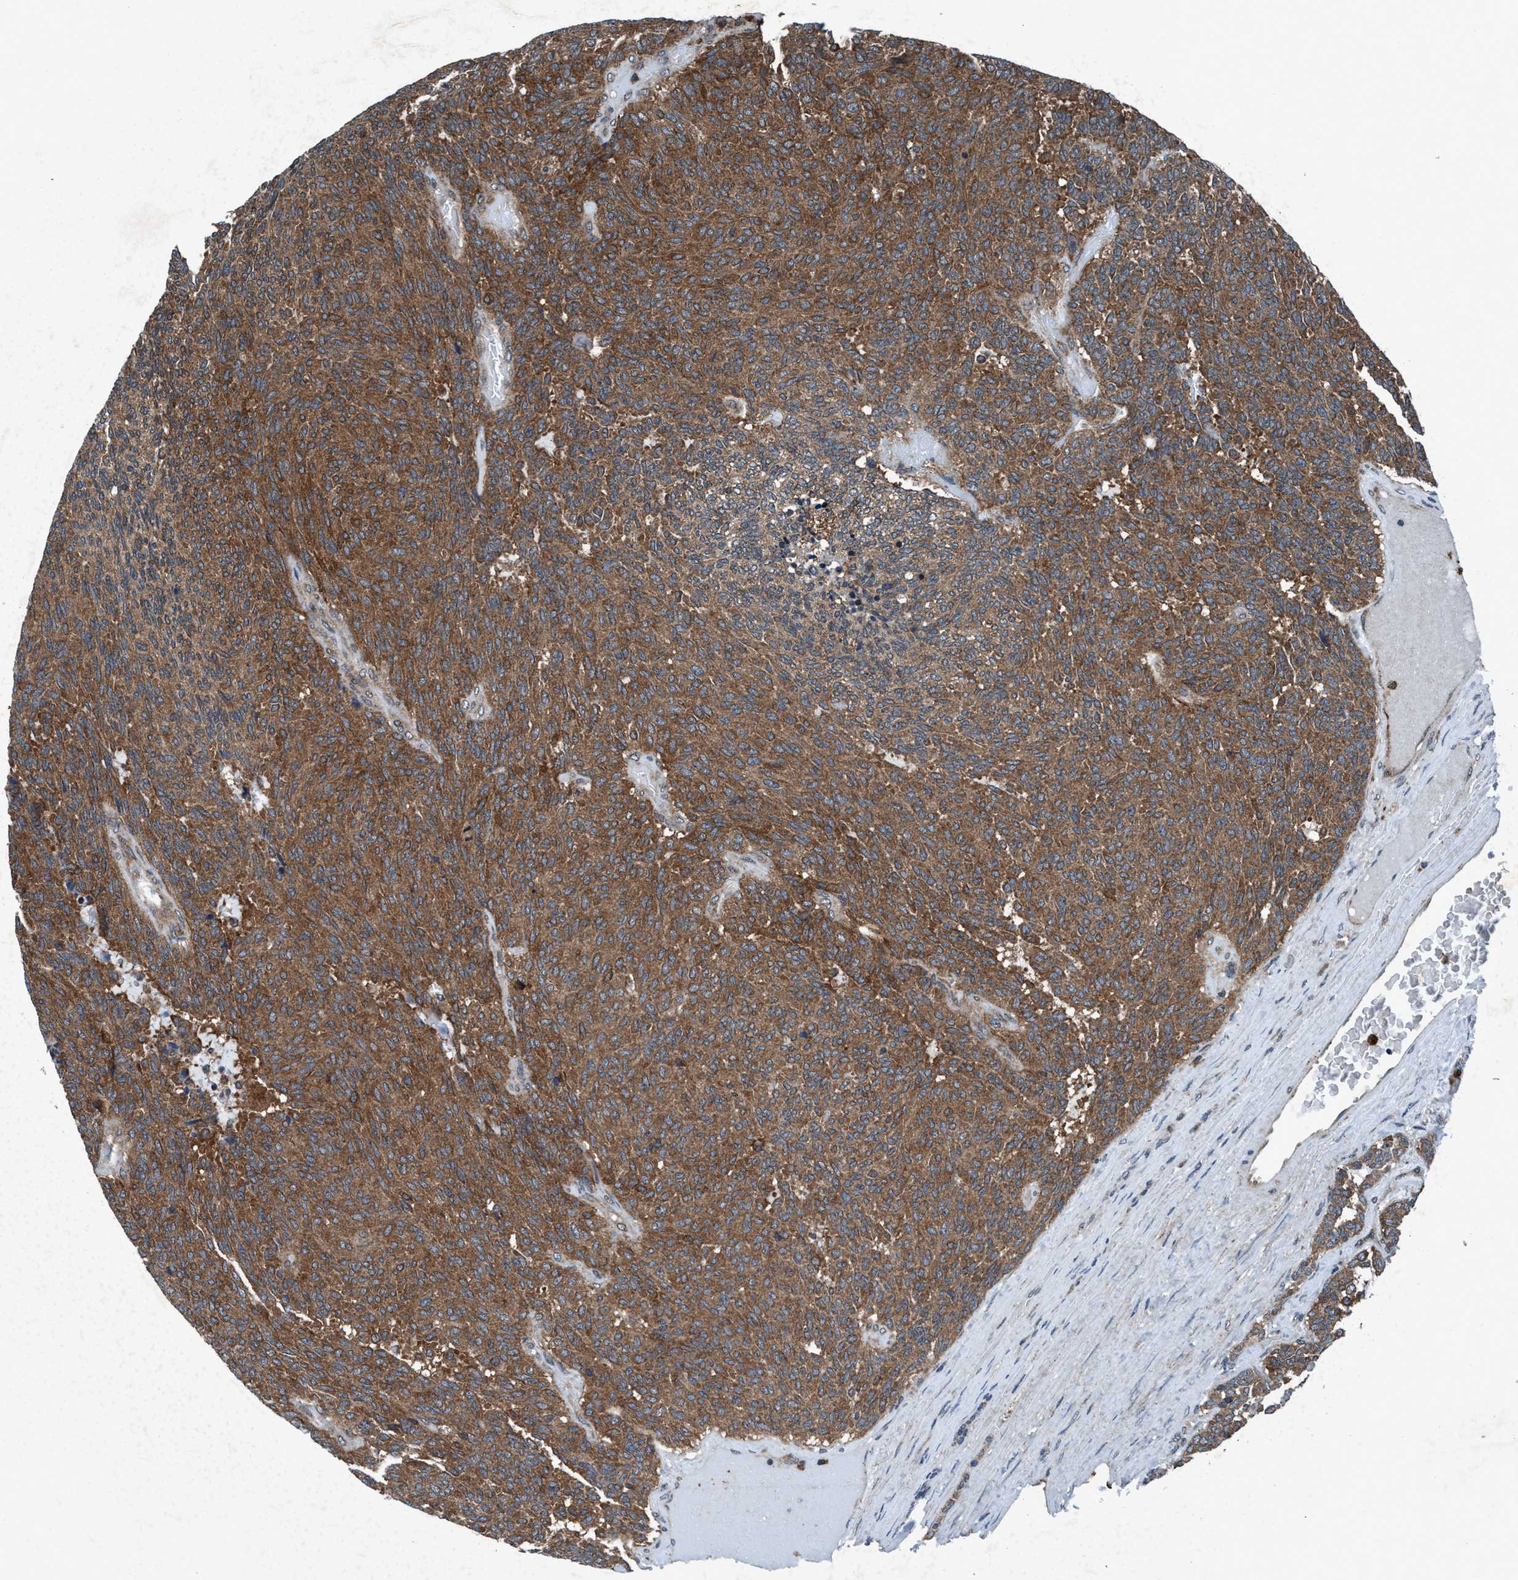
{"staining": {"intensity": "moderate", "quantity": ">75%", "location": "cytoplasmic/membranous"}, "tissue": "carcinoid", "cell_type": "Tumor cells", "image_type": "cancer", "snomed": [{"axis": "morphology", "description": "Carcinoid, malignant, NOS"}, {"axis": "topography", "description": "Pancreas"}], "caption": "Tumor cells display medium levels of moderate cytoplasmic/membranous positivity in approximately >75% of cells in human malignant carcinoid.", "gene": "AKT1S1", "patient": {"sex": "female", "age": 54}}